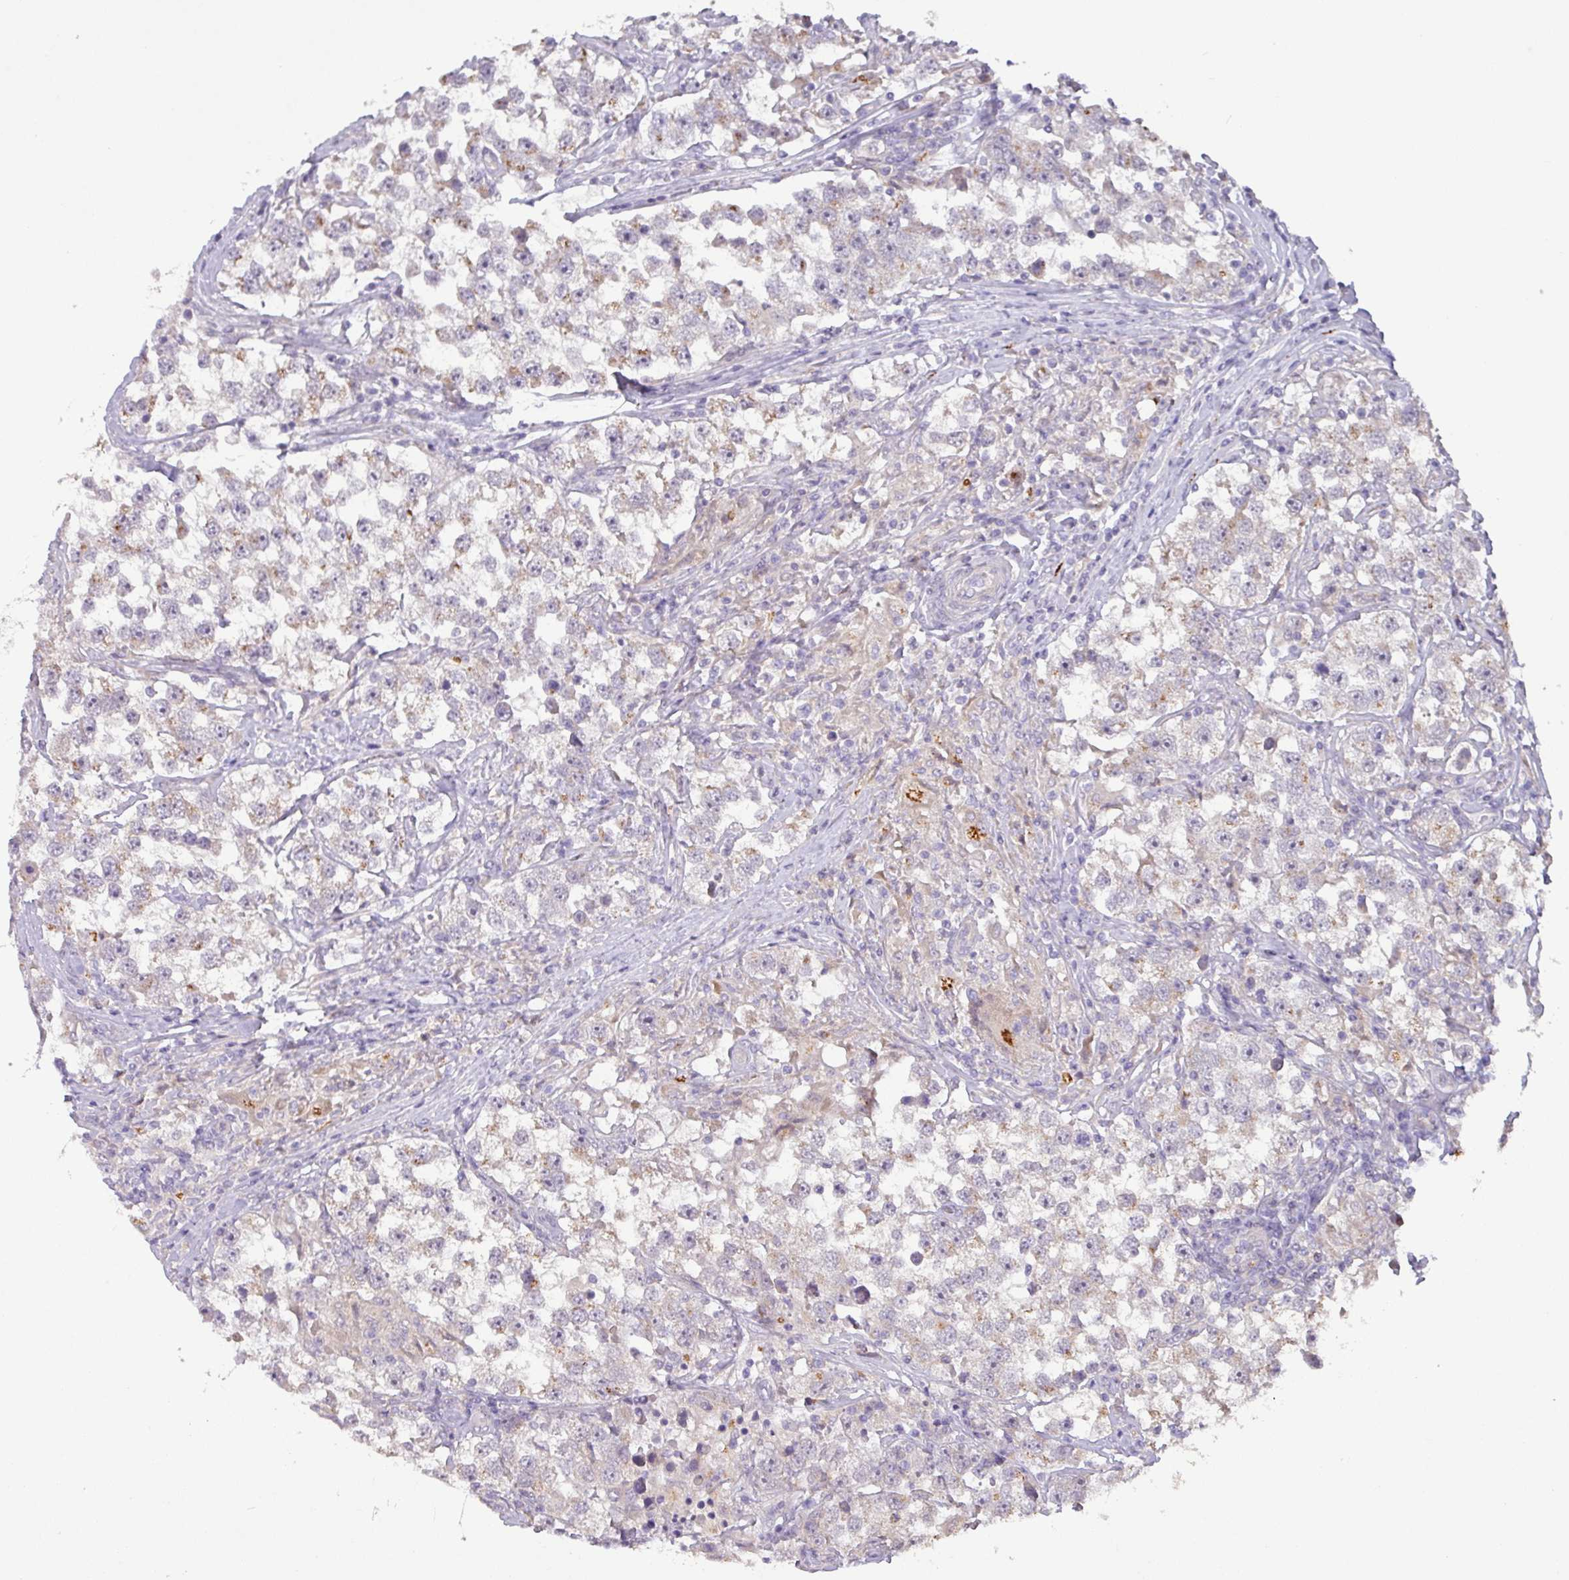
{"staining": {"intensity": "weak", "quantity": "<25%", "location": "cytoplasmic/membranous"}, "tissue": "testis cancer", "cell_type": "Tumor cells", "image_type": "cancer", "snomed": [{"axis": "morphology", "description": "Seminoma, NOS"}, {"axis": "topography", "description": "Testis"}], "caption": "The IHC micrograph has no significant positivity in tumor cells of testis cancer tissue.", "gene": "GALNT12", "patient": {"sex": "male", "age": 46}}